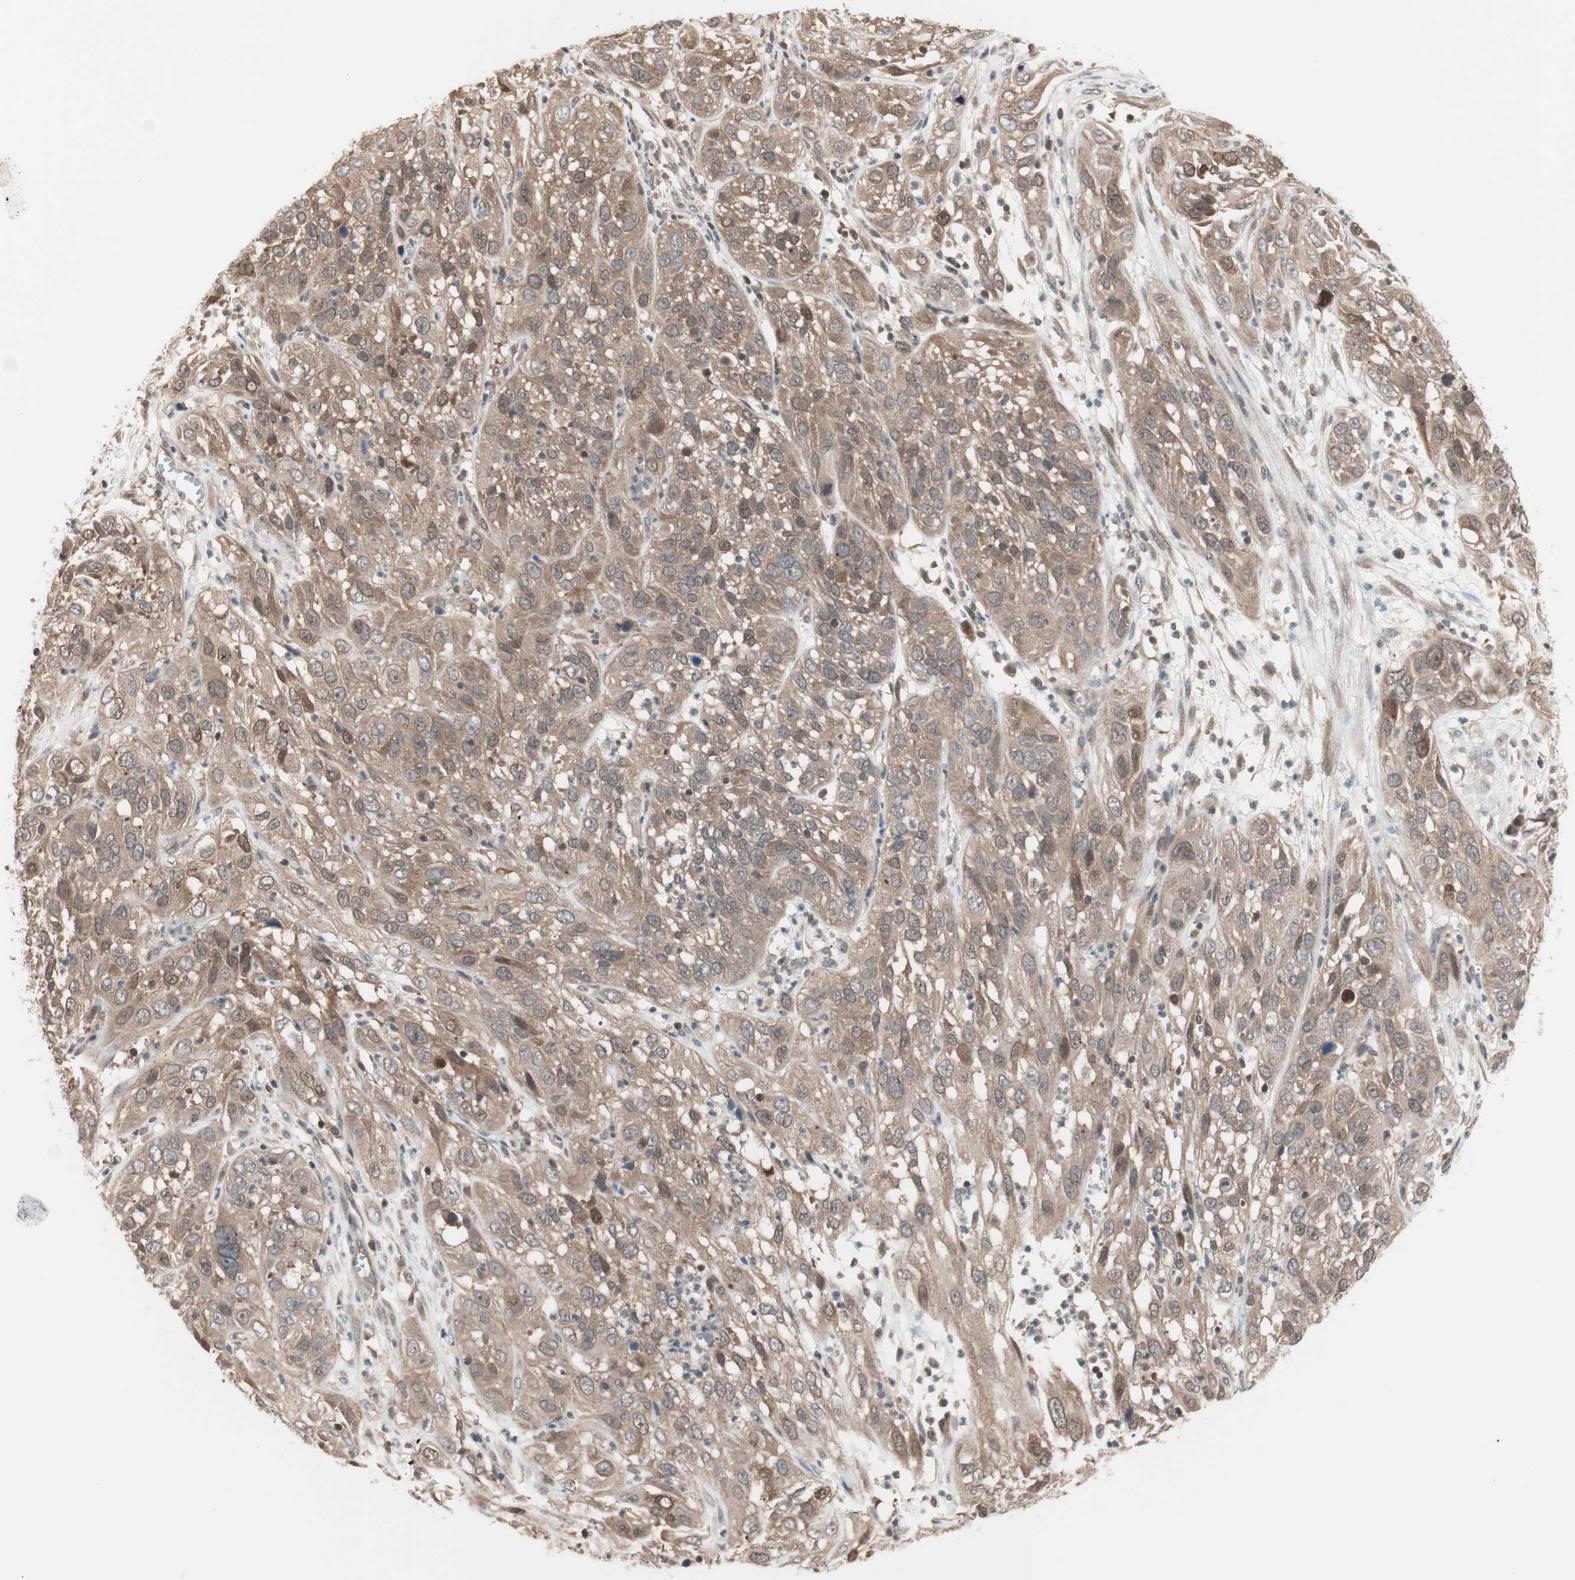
{"staining": {"intensity": "moderate", "quantity": ">75%", "location": "cytoplasmic/membranous"}, "tissue": "cervical cancer", "cell_type": "Tumor cells", "image_type": "cancer", "snomed": [{"axis": "morphology", "description": "Squamous cell carcinoma, NOS"}, {"axis": "topography", "description": "Cervix"}], "caption": "A brown stain labels moderate cytoplasmic/membranous staining of a protein in squamous cell carcinoma (cervical) tumor cells.", "gene": "UBE2I", "patient": {"sex": "female", "age": 32}}